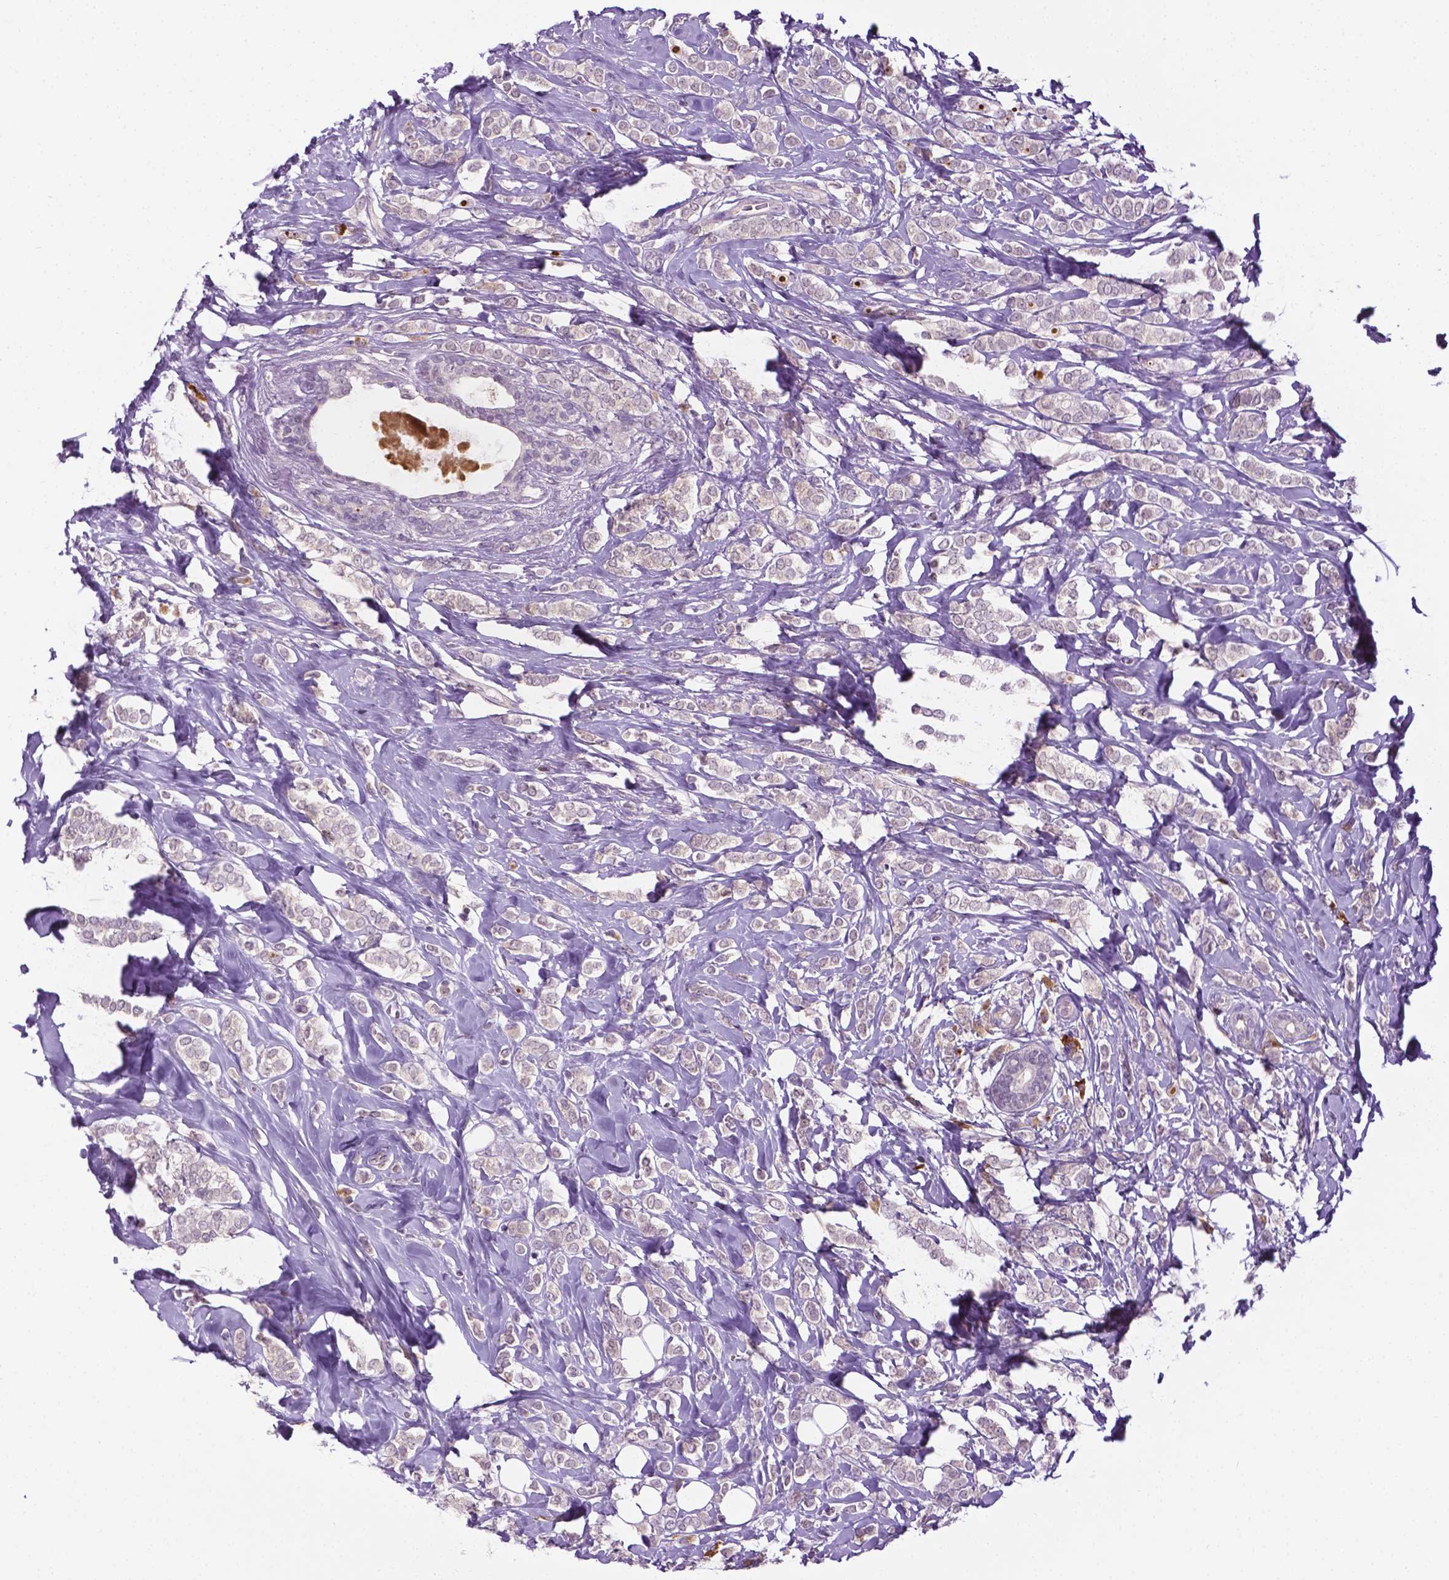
{"staining": {"intensity": "negative", "quantity": "none", "location": "none"}, "tissue": "breast cancer", "cell_type": "Tumor cells", "image_type": "cancer", "snomed": [{"axis": "morphology", "description": "Lobular carcinoma"}, {"axis": "topography", "description": "Breast"}], "caption": "Immunohistochemical staining of human breast cancer (lobular carcinoma) displays no significant staining in tumor cells.", "gene": "DENND4A", "patient": {"sex": "female", "age": 49}}